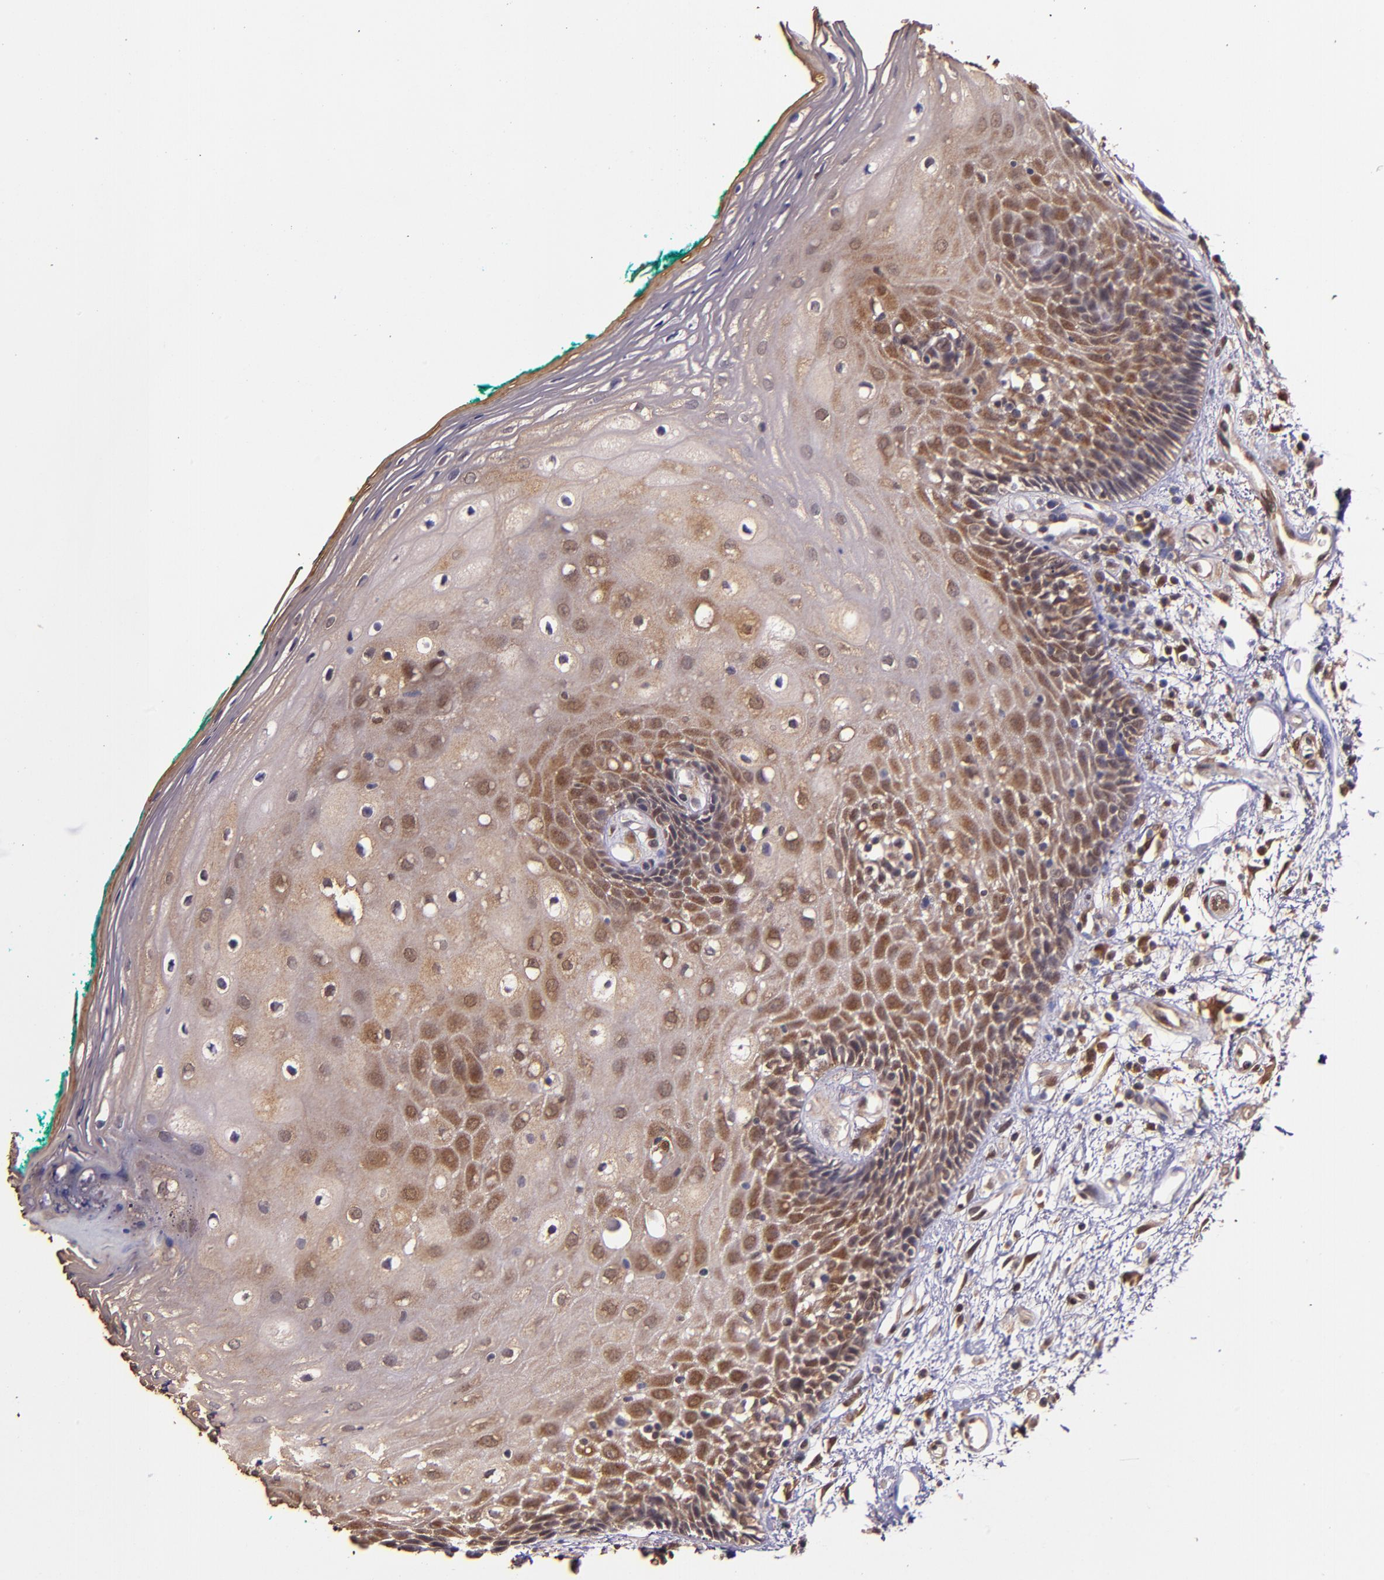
{"staining": {"intensity": "moderate", "quantity": "25%-75%", "location": "cytoplasmic/membranous,nuclear"}, "tissue": "oral mucosa", "cell_type": "Squamous epithelial cells", "image_type": "normal", "snomed": [{"axis": "morphology", "description": "Normal tissue, NOS"}, {"axis": "morphology", "description": "Squamous cell carcinoma, NOS"}, {"axis": "topography", "description": "Skeletal muscle"}, {"axis": "topography", "description": "Oral tissue"}, {"axis": "topography", "description": "Head-Neck"}], "caption": "This micrograph shows normal oral mucosa stained with immunohistochemistry (IHC) to label a protein in brown. The cytoplasmic/membranous,nuclear of squamous epithelial cells show moderate positivity for the protein. Nuclei are counter-stained blue.", "gene": "STAT6", "patient": {"sex": "female", "age": 84}}